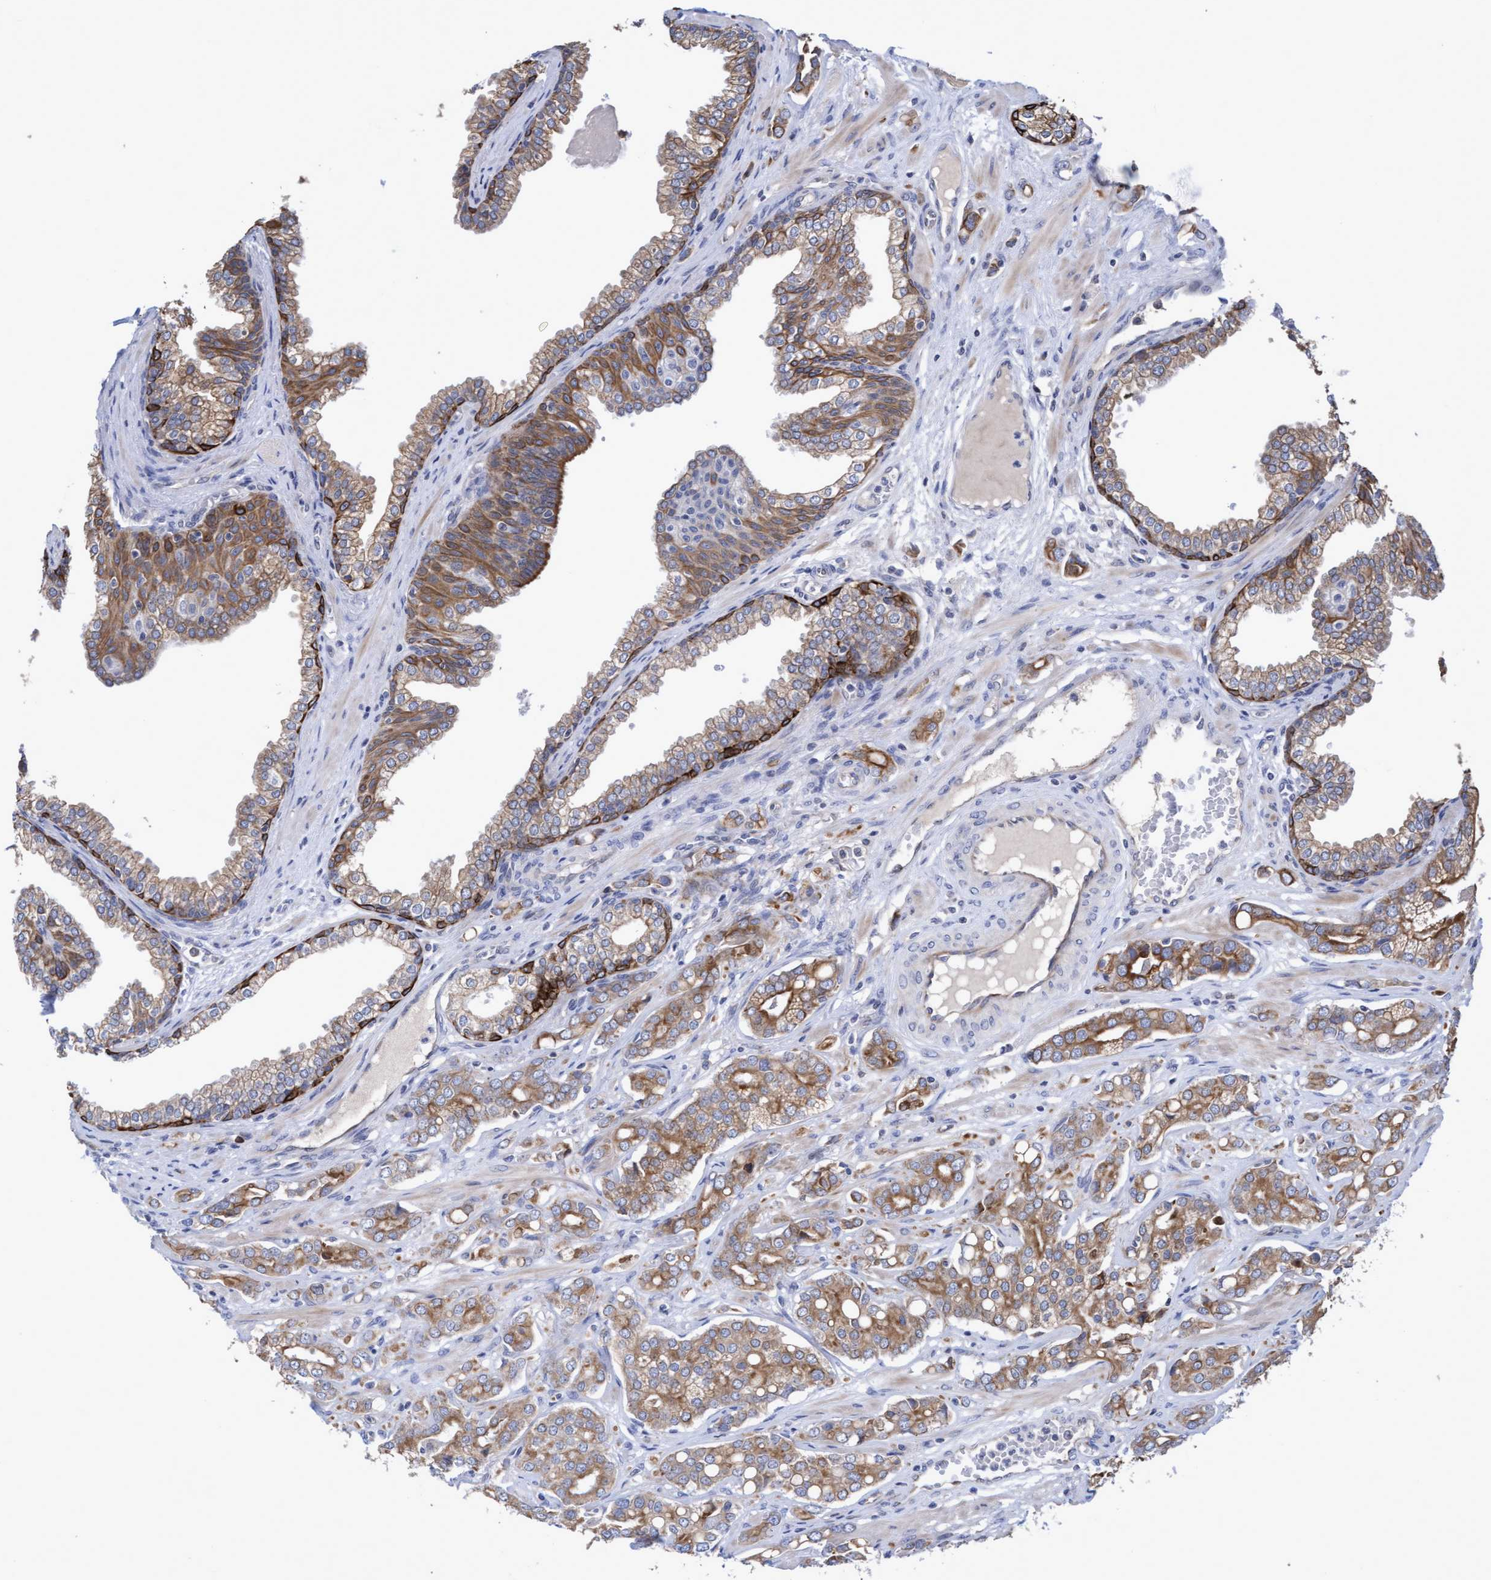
{"staining": {"intensity": "moderate", "quantity": "25%-75%", "location": "cytoplasmic/membranous"}, "tissue": "prostate cancer", "cell_type": "Tumor cells", "image_type": "cancer", "snomed": [{"axis": "morphology", "description": "Adenocarcinoma, High grade"}, {"axis": "topography", "description": "Prostate"}], "caption": "The micrograph displays a brown stain indicating the presence of a protein in the cytoplasmic/membranous of tumor cells in prostate high-grade adenocarcinoma. The protein of interest is shown in brown color, while the nuclei are stained blue.", "gene": "KRT24", "patient": {"sex": "male", "age": 52}}